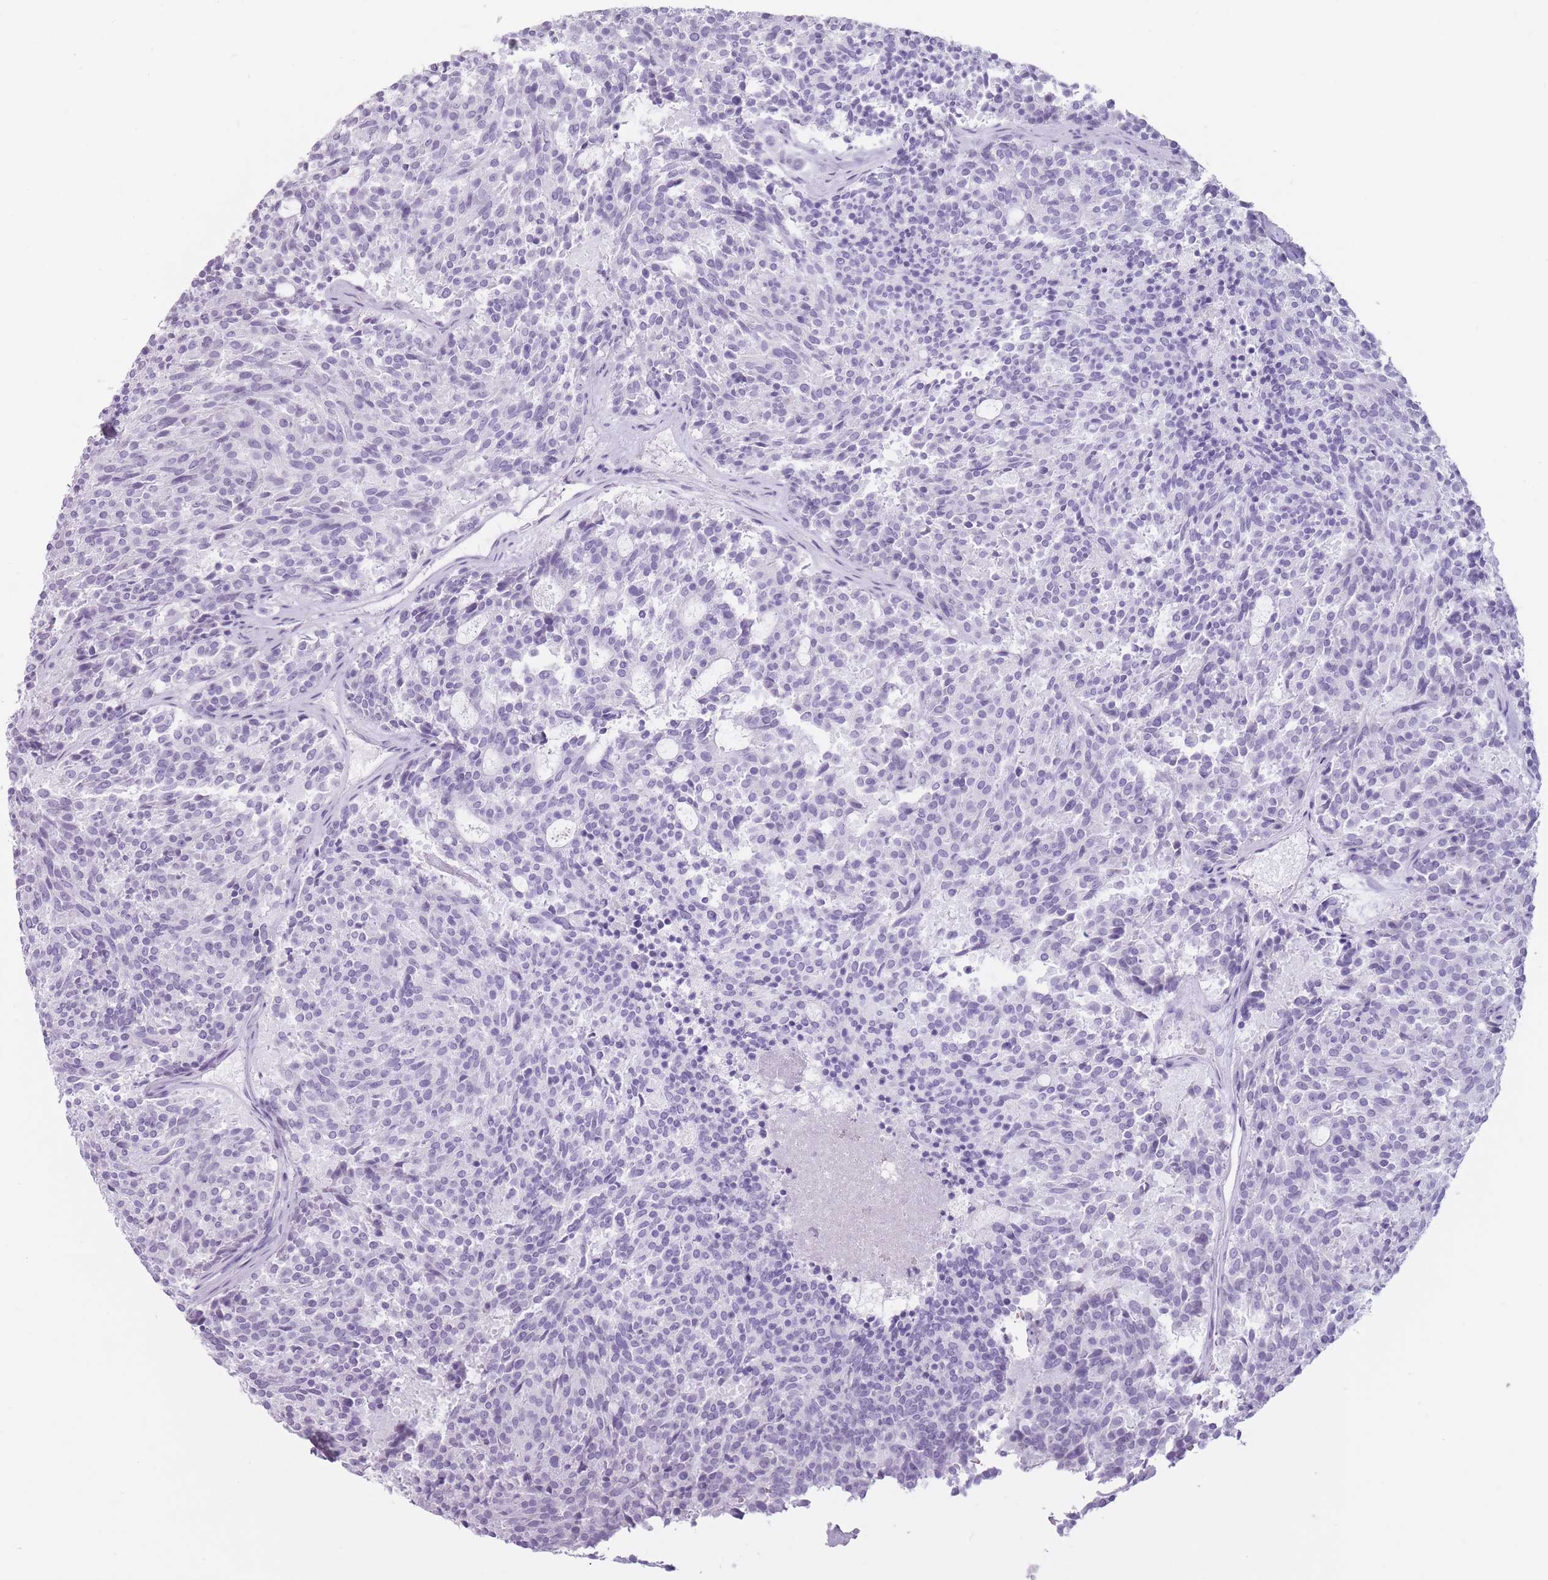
{"staining": {"intensity": "negative", "quantity": "none", "location": "none"}, "tissue": "carcinoid", "cell_type": "Tumor cells", "image_type": "cancer", "snomed": [{"axis": "morphology", "description": "Carcinoid, malignant, NOS"}, {"axis": "topography", "description": "Pancreas"}], "caption": "Tumor cells show no significant staining in carcinoid. (DAB immunohistochemistry visualized using brightfield microscopy, high magnification).", "gene": "PNMA3", "patient": {"sex": "female", "age": 54}}